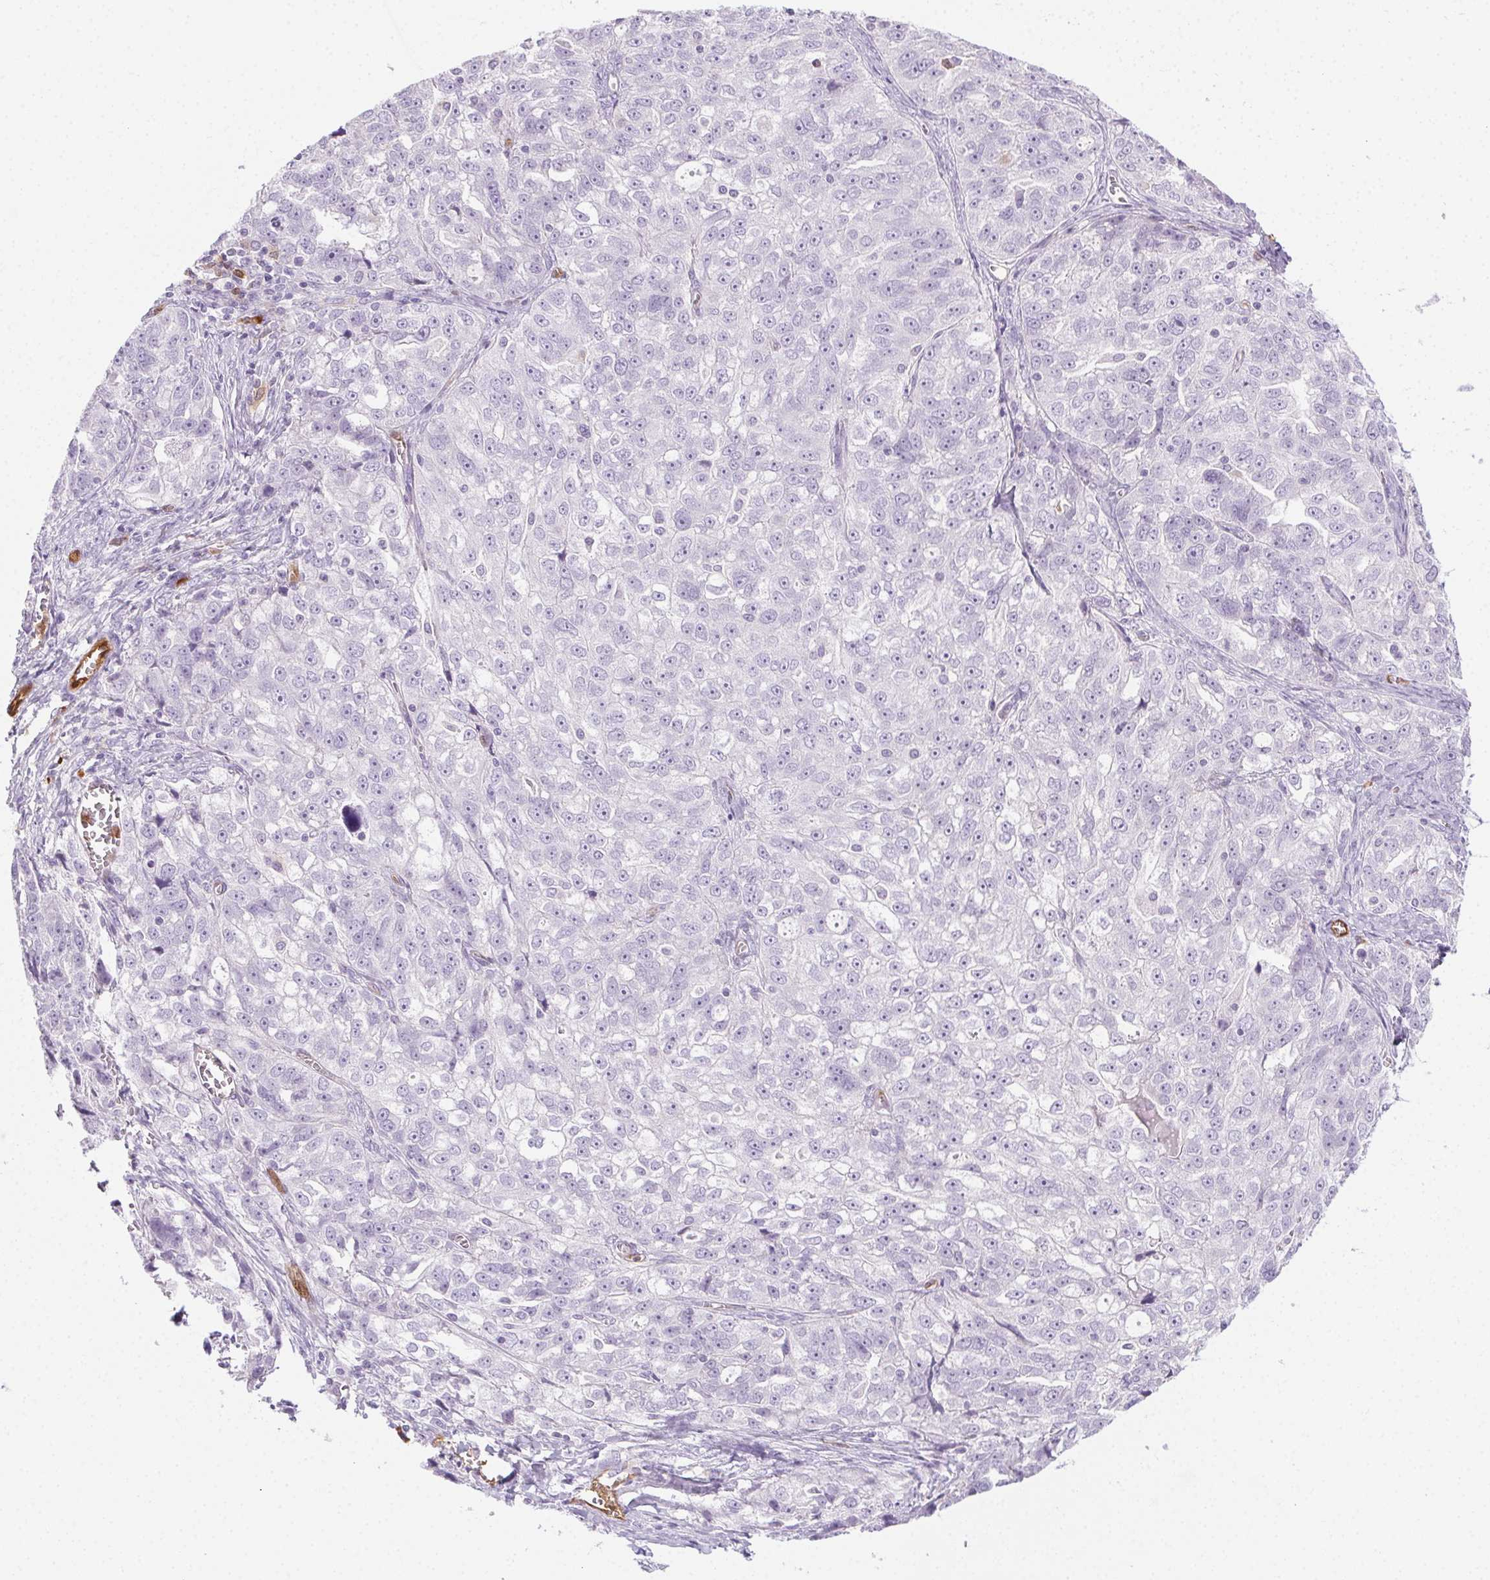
{"staining": {"intensity": "negative", "quantity": "none", "location": "none"}, "tissue": "ovarian cancer", "cell_type": "Tumor cells", "image_type": "cancer", "snomed": [{"axis": "morphology", "description": "Cystadenocarcinoma, serous, NOS"}, {"axis": "topography", "description": "Ovary"}], "caption": "This is an IHC photomicrograph of human ovarian cancer (serous cystadenocarcinoma). There is no staining in tumor cells.", "gene": "TMEM45A", "patient": {"sex": "female", "age": 51}}